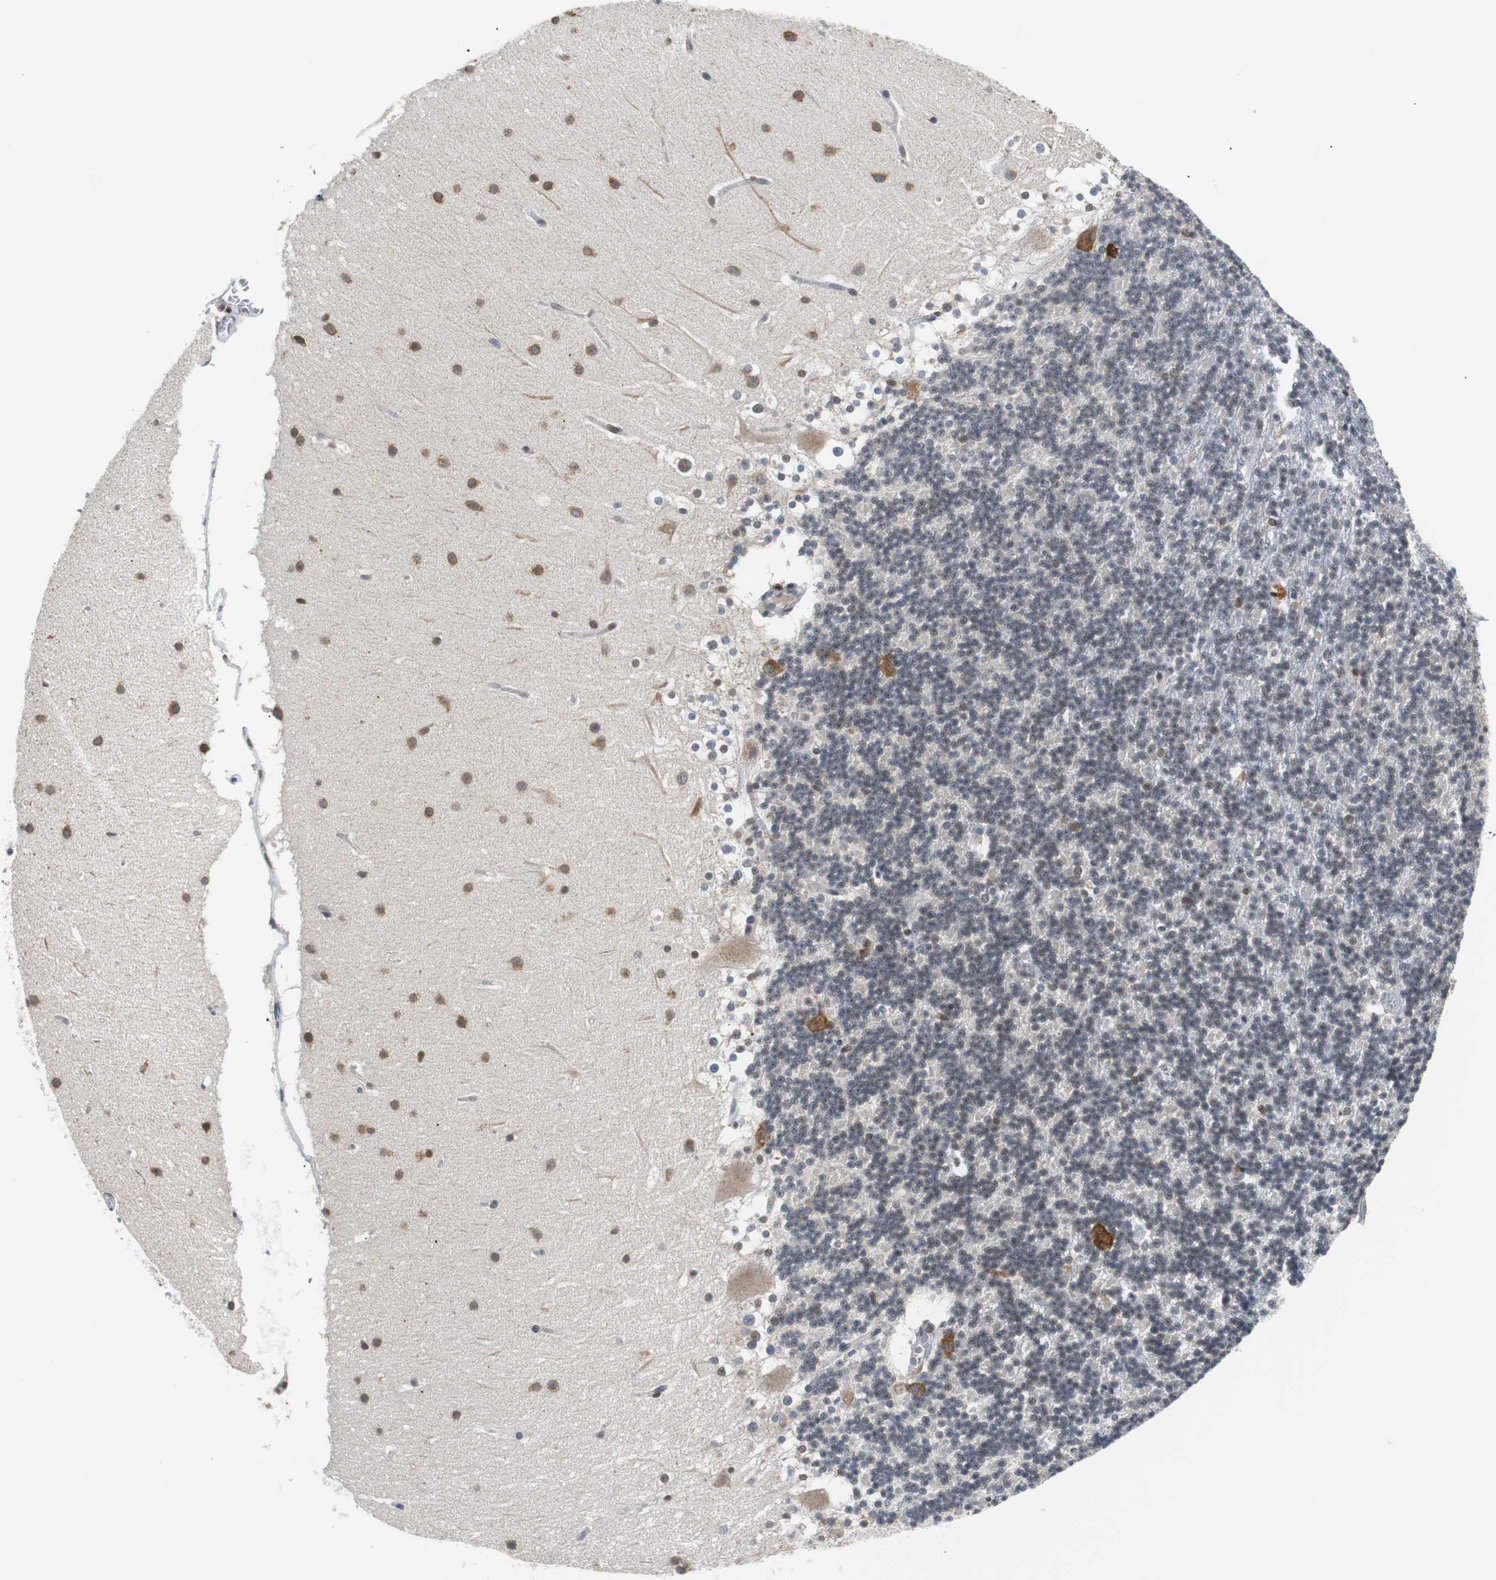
{"staining": {"intensity": "weak", "quantity": "25%-75%", "location": "nuclear"}, "tissue": "cerebellum", "cell_type": "Cells in granular layer", "image_type": "normal", "snomed": [{"axis": "morphology", "description": "Normal tissue, NOS"}, {"axis": "topography", "description": "Cerebellum"}], "caption": "This image displays immunohistochemistry staining of benign human cerebellum, with low weak nuclear expression in approximately 25%-75% of cells in granular layer.", "gene": "SIRT1", "patient": {"sex": "female", "age": 19}}